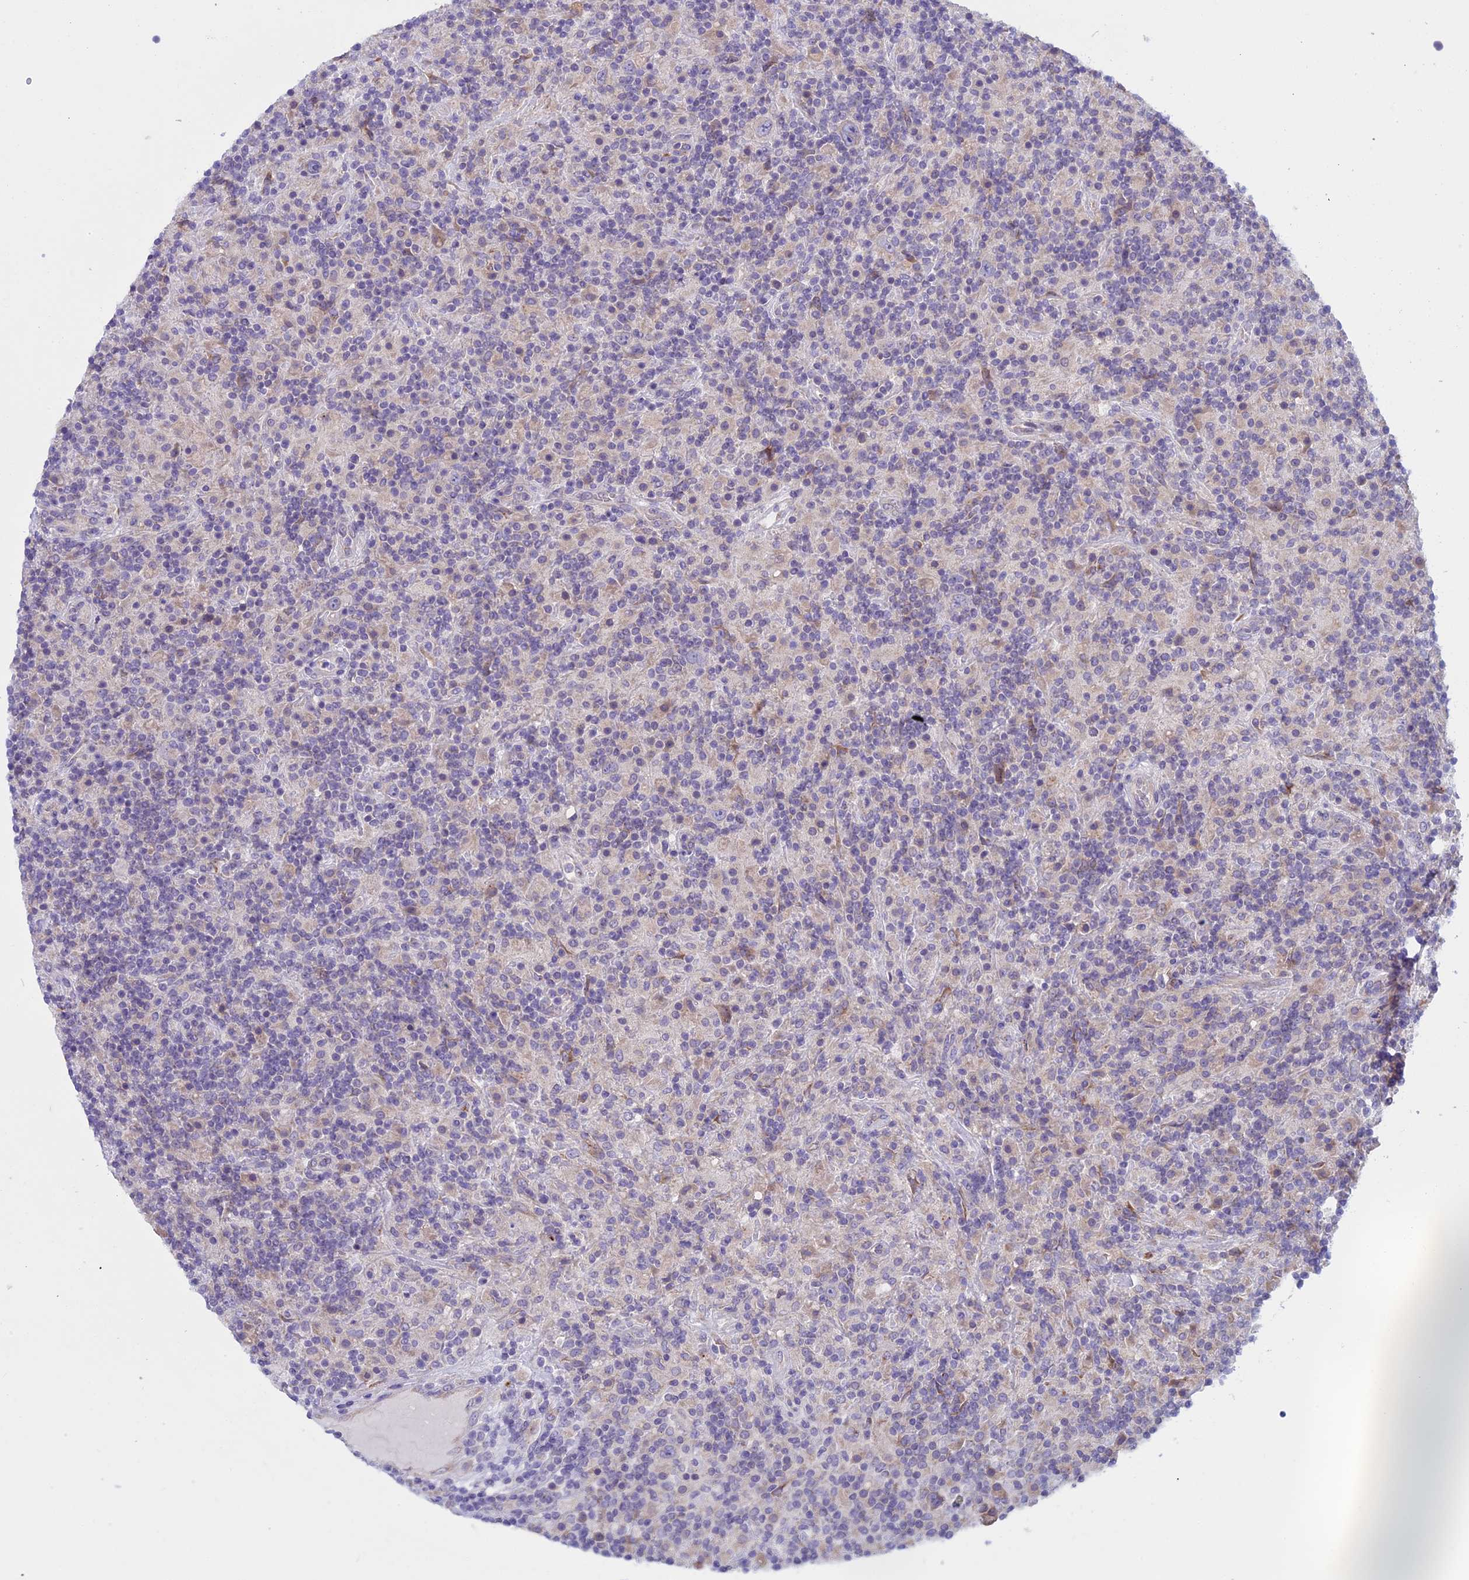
{"staining": {"intensity": "negative", "quantity": "none", "location": "none"}, "tissue": "lymphoma", "cell_type": "Tumor cells", "image_type": "cancer", "snomed": [{"axis": "morphology", "description": "Hodgkin's disease, NOS"}, {"axis": "topography", "description": "Lymph node"}], "caption": "DAB (3,3'-diaminobenzidine) immunohistochemical staining of human lymphoma exhibits no significant positivity in tumor cells.", "gene": "DCTN5", "patient": {"sex": "male", "age": 70}}